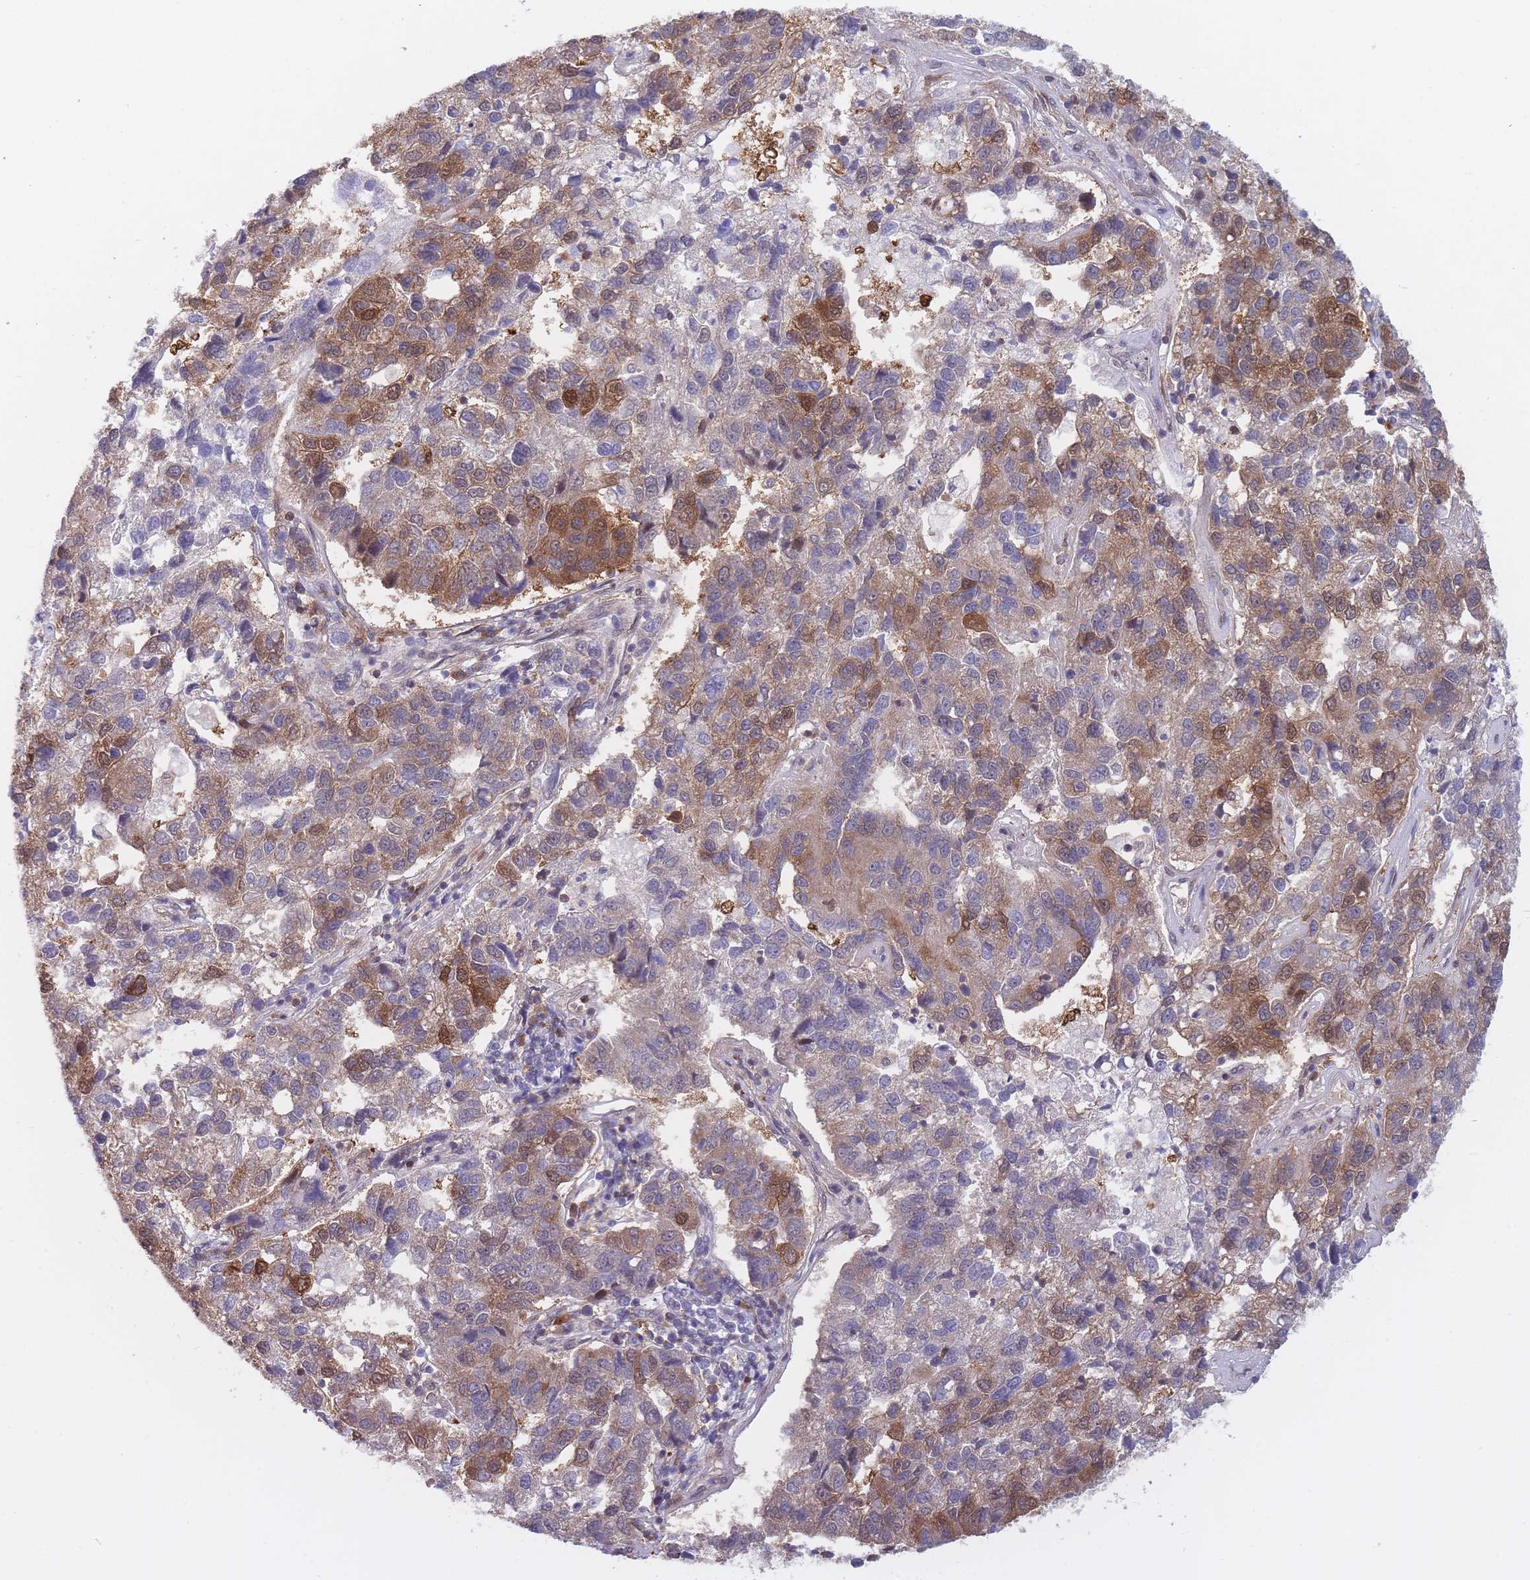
{"staining": {"intensity": "moderate", "quantity": "<25%", "location": "cytoplasmic/membranous,nuclear"}, "tissue": "pancreatic cancer", "cell_type": "Tumor cells", "image_type": "cancer", "snomed": [{"axis": "morphology", "description": "Adenocarcinoma, NOS"}, {"axis": "topography", "description": "Pancreas"}], "caption": "DAB immunohistochemical staining of adenocarcinoma (pancreatic) displays moderate cytoplasmic/membranous and nuclear protein staining in approximately <25% of tumor cells. The protein of interest is shown in brown color, while the nuclei are stained blue.", "gene": "NSFL1C", "patient": {"sex": "female", "age": 61}}